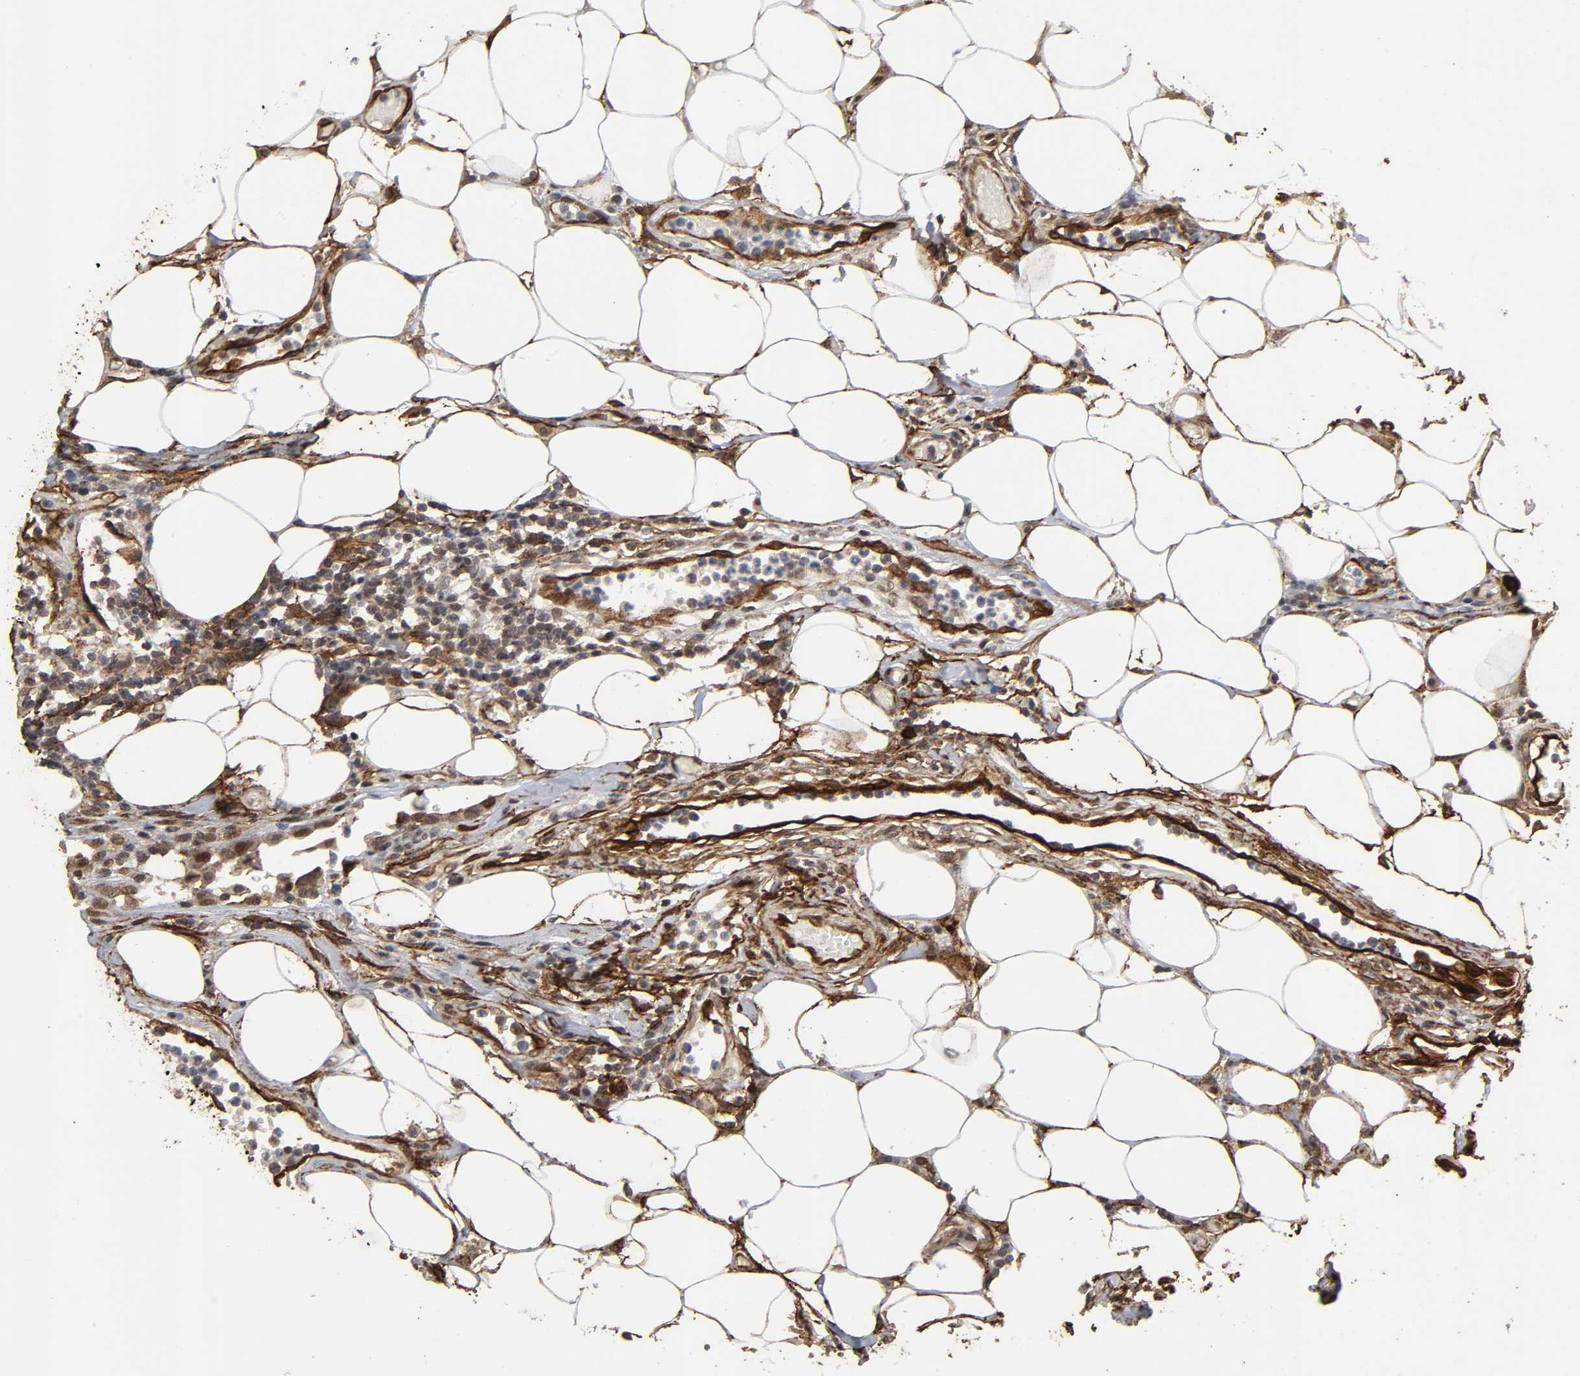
{"staining": {"intensity": "moderate", "quantity": ">75%", "location": "cytoplasmic/membranous,nuclear"}, "tissue": "colorectal cancer", "cell_type": "Tumor cells", "image_type": "cancer", "snomed": [{"axis": "morphology", "description": "Adenocarcinoma, NOS"}, {"axis": "topography", "description": "Colon"}], "caption": "DAB immunohistochemical staining of human colorectal cancer (adenocarcinoma) displays moderate cytoplasmic/membranous and nuclear protein staining in approximately >75% of tumor cells.", "gene": "AHNAK2", "patient": {"sex": "female", "age": 86}}